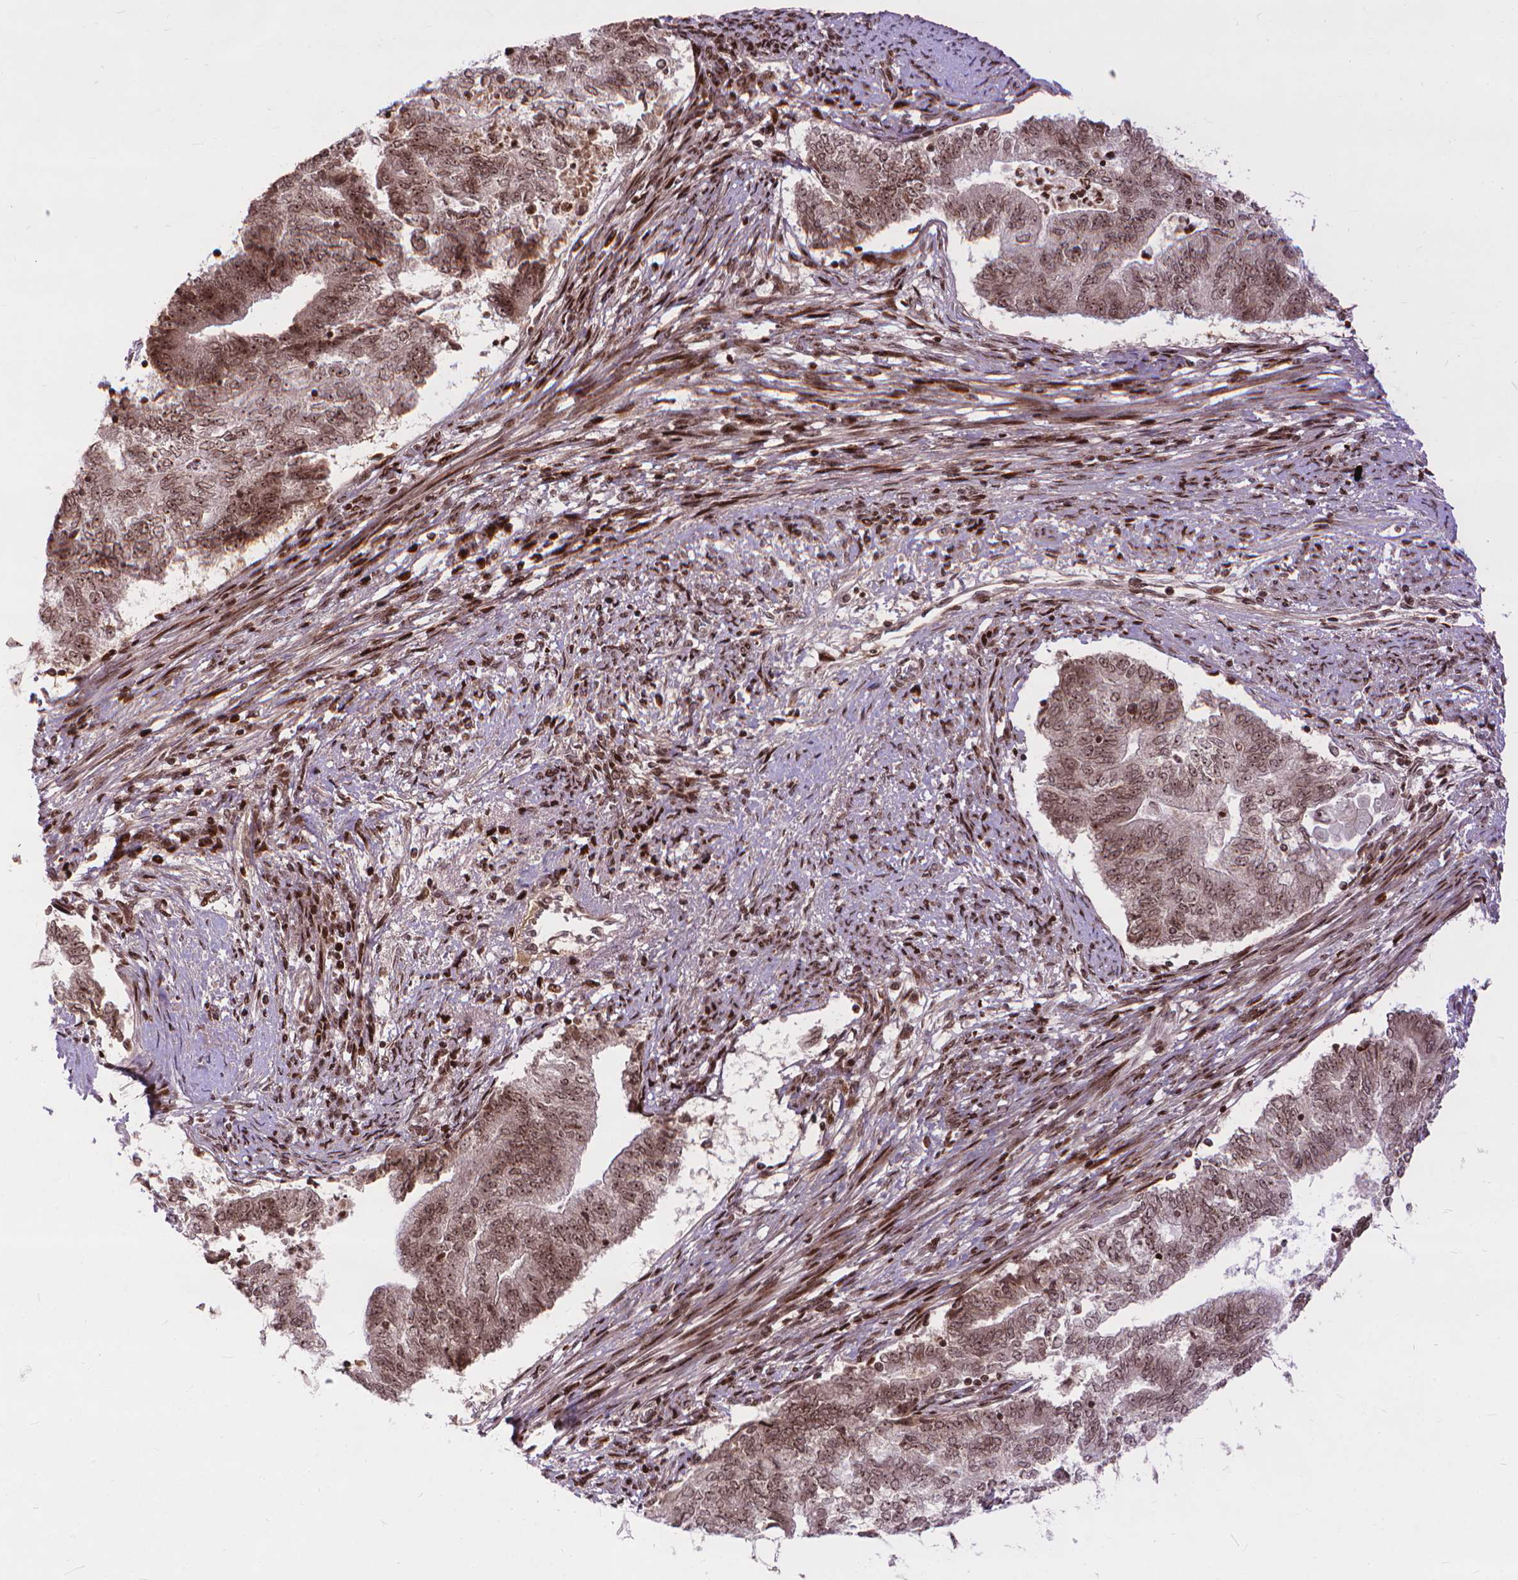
{"staining": {"intensity": "weak", "quantity": ">75%", "location": "nuclear"}, "tissue": "endometrial cancer", "cell_type": "Tumor cells", "image_type": "cancer", "snomed": [{"axis": "morphology", "description": "Adenocarcinoma, NOS"}, {"axis": "topography", "description": "Endometrium"}], "caption": "A photomicrograph of human endometrial adenocarcinoma stained for a protein displays weak nuclear brown staining in tumor cells.", "gene": "AMER1", "patient": {"sex": "female", "age": 65}}